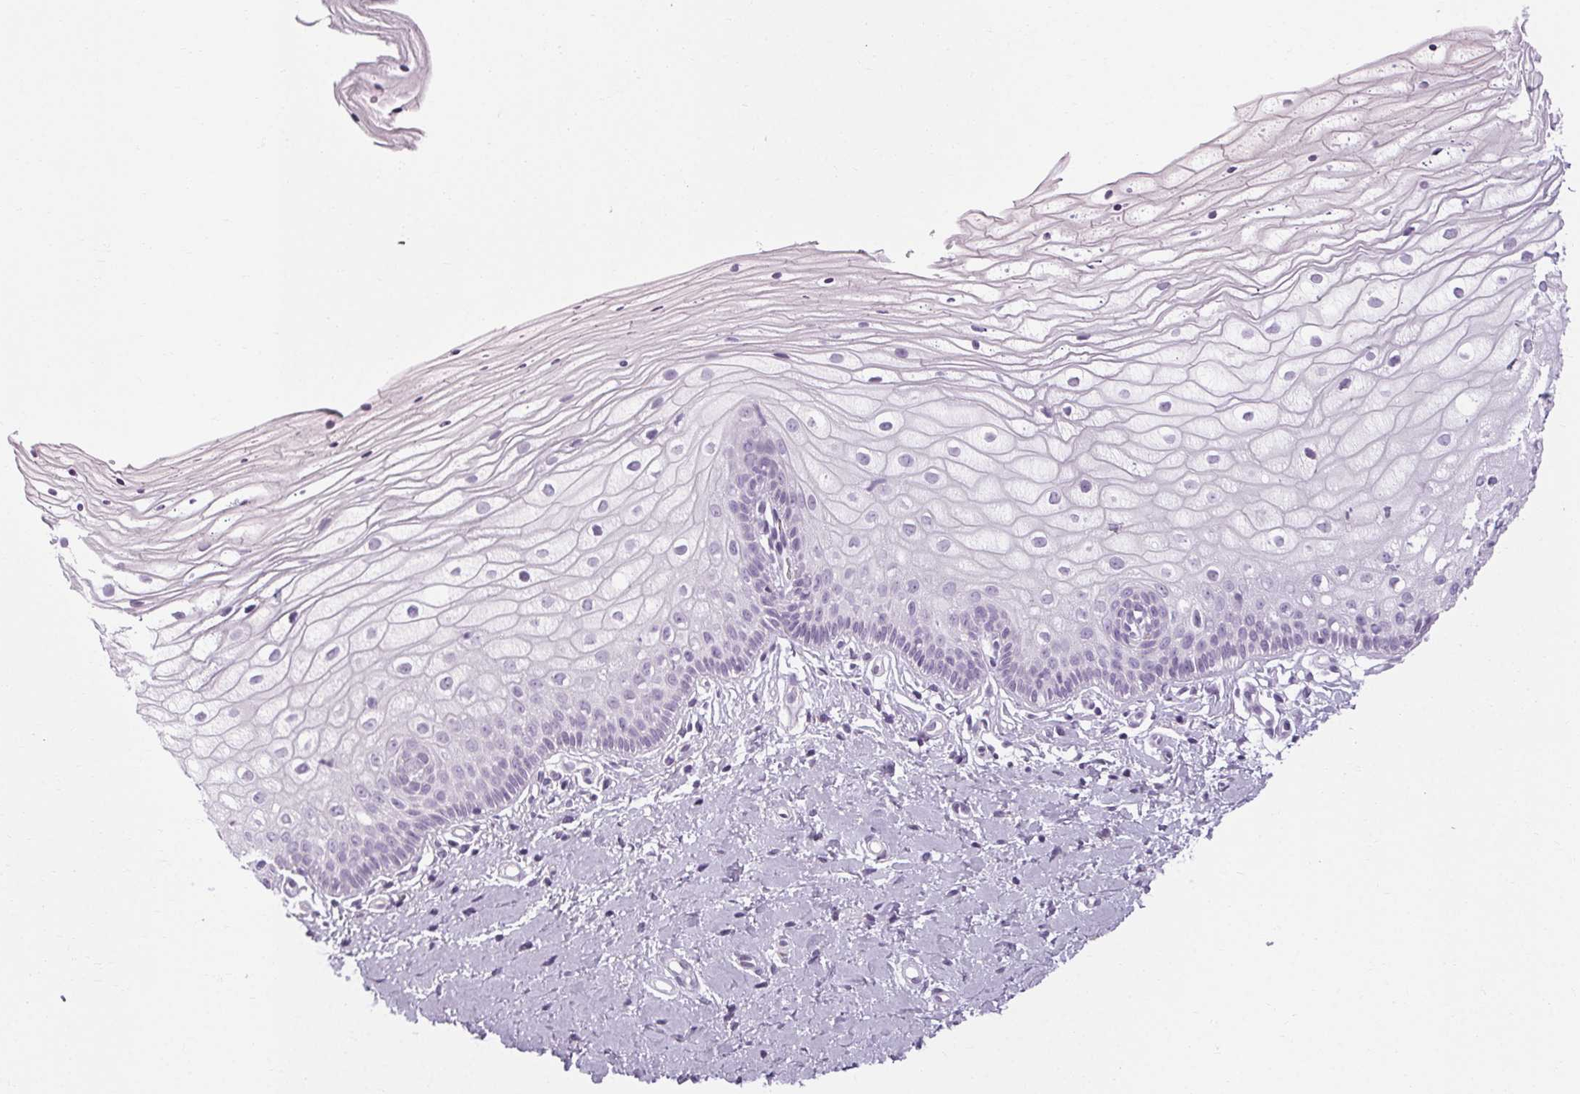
{"staining": {"intensity": "negative", "quantity": "none", "location": "none"}, "tissue": "vagina", "cell_type": "Squamous epithelial cells", "image_type": "normal", "snomed": [{"axis": "morphology", "description": "Normal tissue, NOS"}, {"axis": "topography", "description": "Vagina"}], "caption": "This photomicrograph is of benign vagina stained with IHC to label a protein in brown with the nuclei are counter-stained blue. There is no expression in squamous epithelial cells.", "gene": "POMC", "patient": {"sex": "female", "age": 39}}